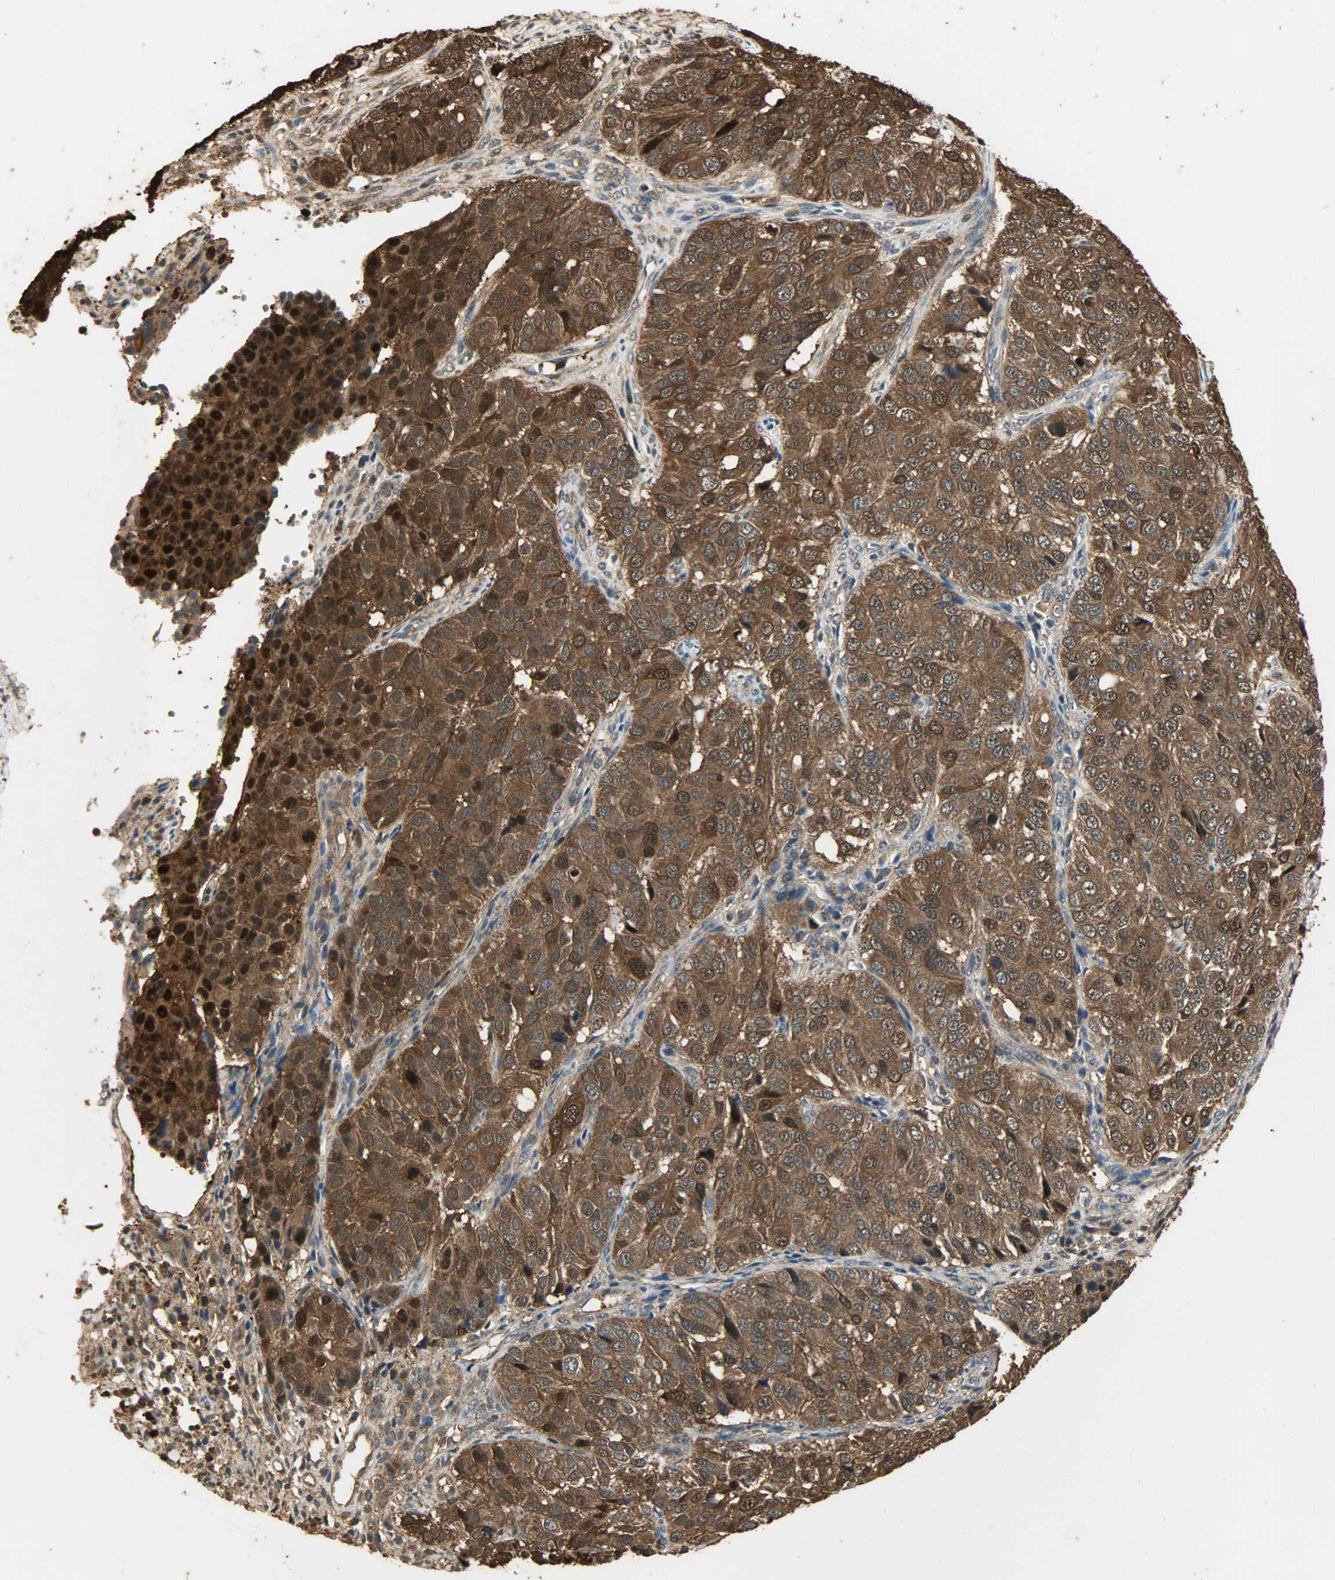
{"staining": {"intensity": "strong", "quantity": ">75%", "location": "cytoplasmic/membranous,nuclear"}, "tissue": "ovarian cancer", "cell_type": "Tumor cells", "image_type": "cancer", "snomed": [{"axis": "morphology", "description": "Carcinoma, endometroid"}, {"axis": "topography", "description": "Ovary"}], "caption": "Strong cytoplasmic/membranous and nuclear positivity for a protein is identified in about >75% of tumor cells of ovarian endometroid carcinoma using immunohistochemistry (IHC).", "gene": "YWHAZ", "patient": {"sex": "female", "age": 51}}